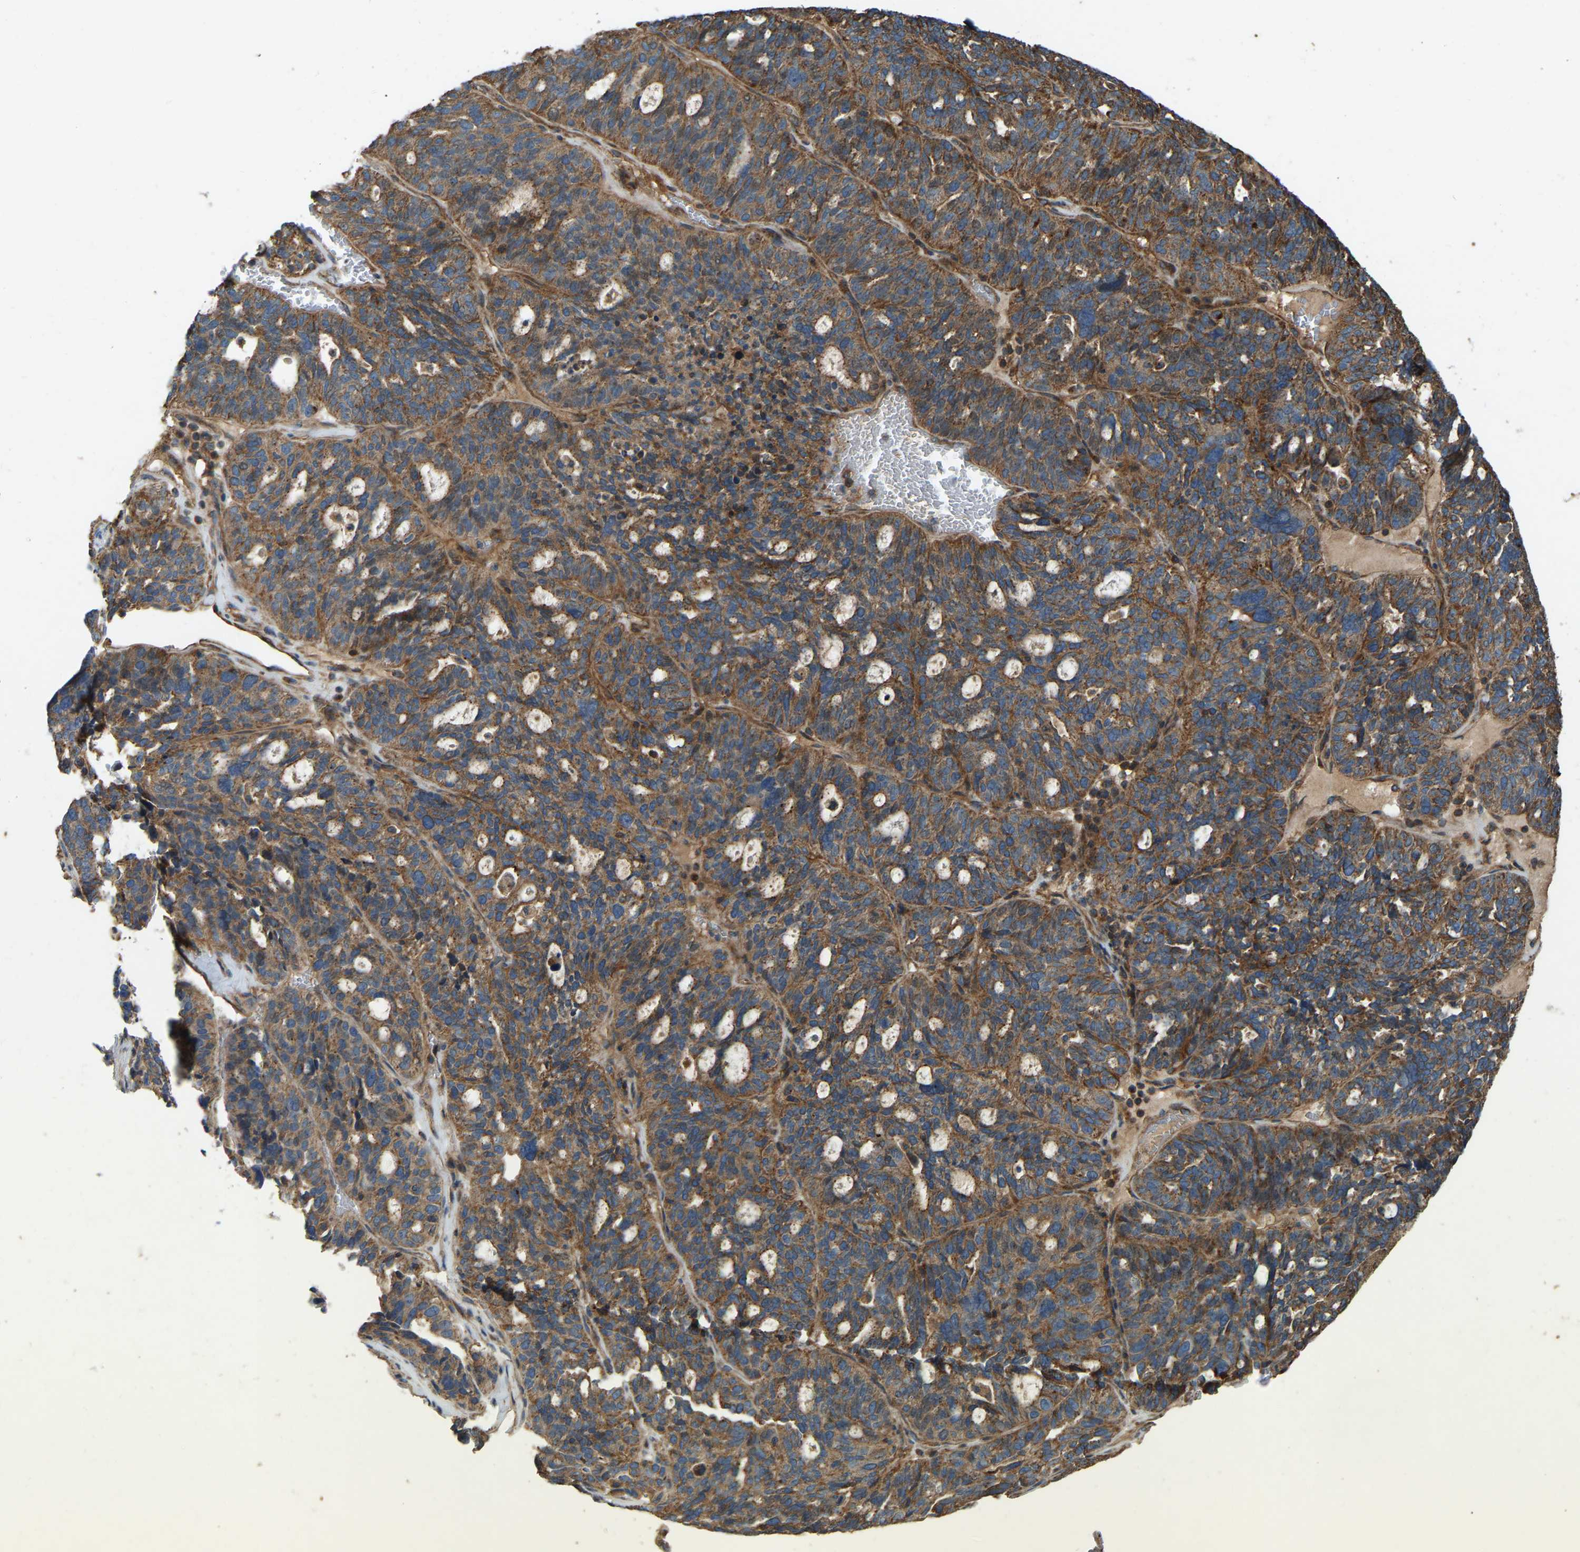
{"staining": {"intensity": "strong", "quantity": ">75%", "location": "cytoplasmic/membranous"}, "tissue": "ovarian cancer", "cell_type": "Tumor cells", "image_type": "cancer", "snomed": [{"axis": "morphology", "description": "Cystadenocarcinoma, serous, NOS"}, {"axis": "topography", "description": "Ovary"}], "caption": "Immunohistochemistry micrograph of neoplastic tissue: ovarian cancer (serous cystadenocarcinoma) stained using immunohistochemistry (IHC) reveals high levels of strong protein expression localized specifically in the cytoplasmic/membranous of tumor cells, appearing as a cytoplasmic/membranous brown color.", "gene": "SAMD9L", "patient": {"sex": "female", "age": 59}}